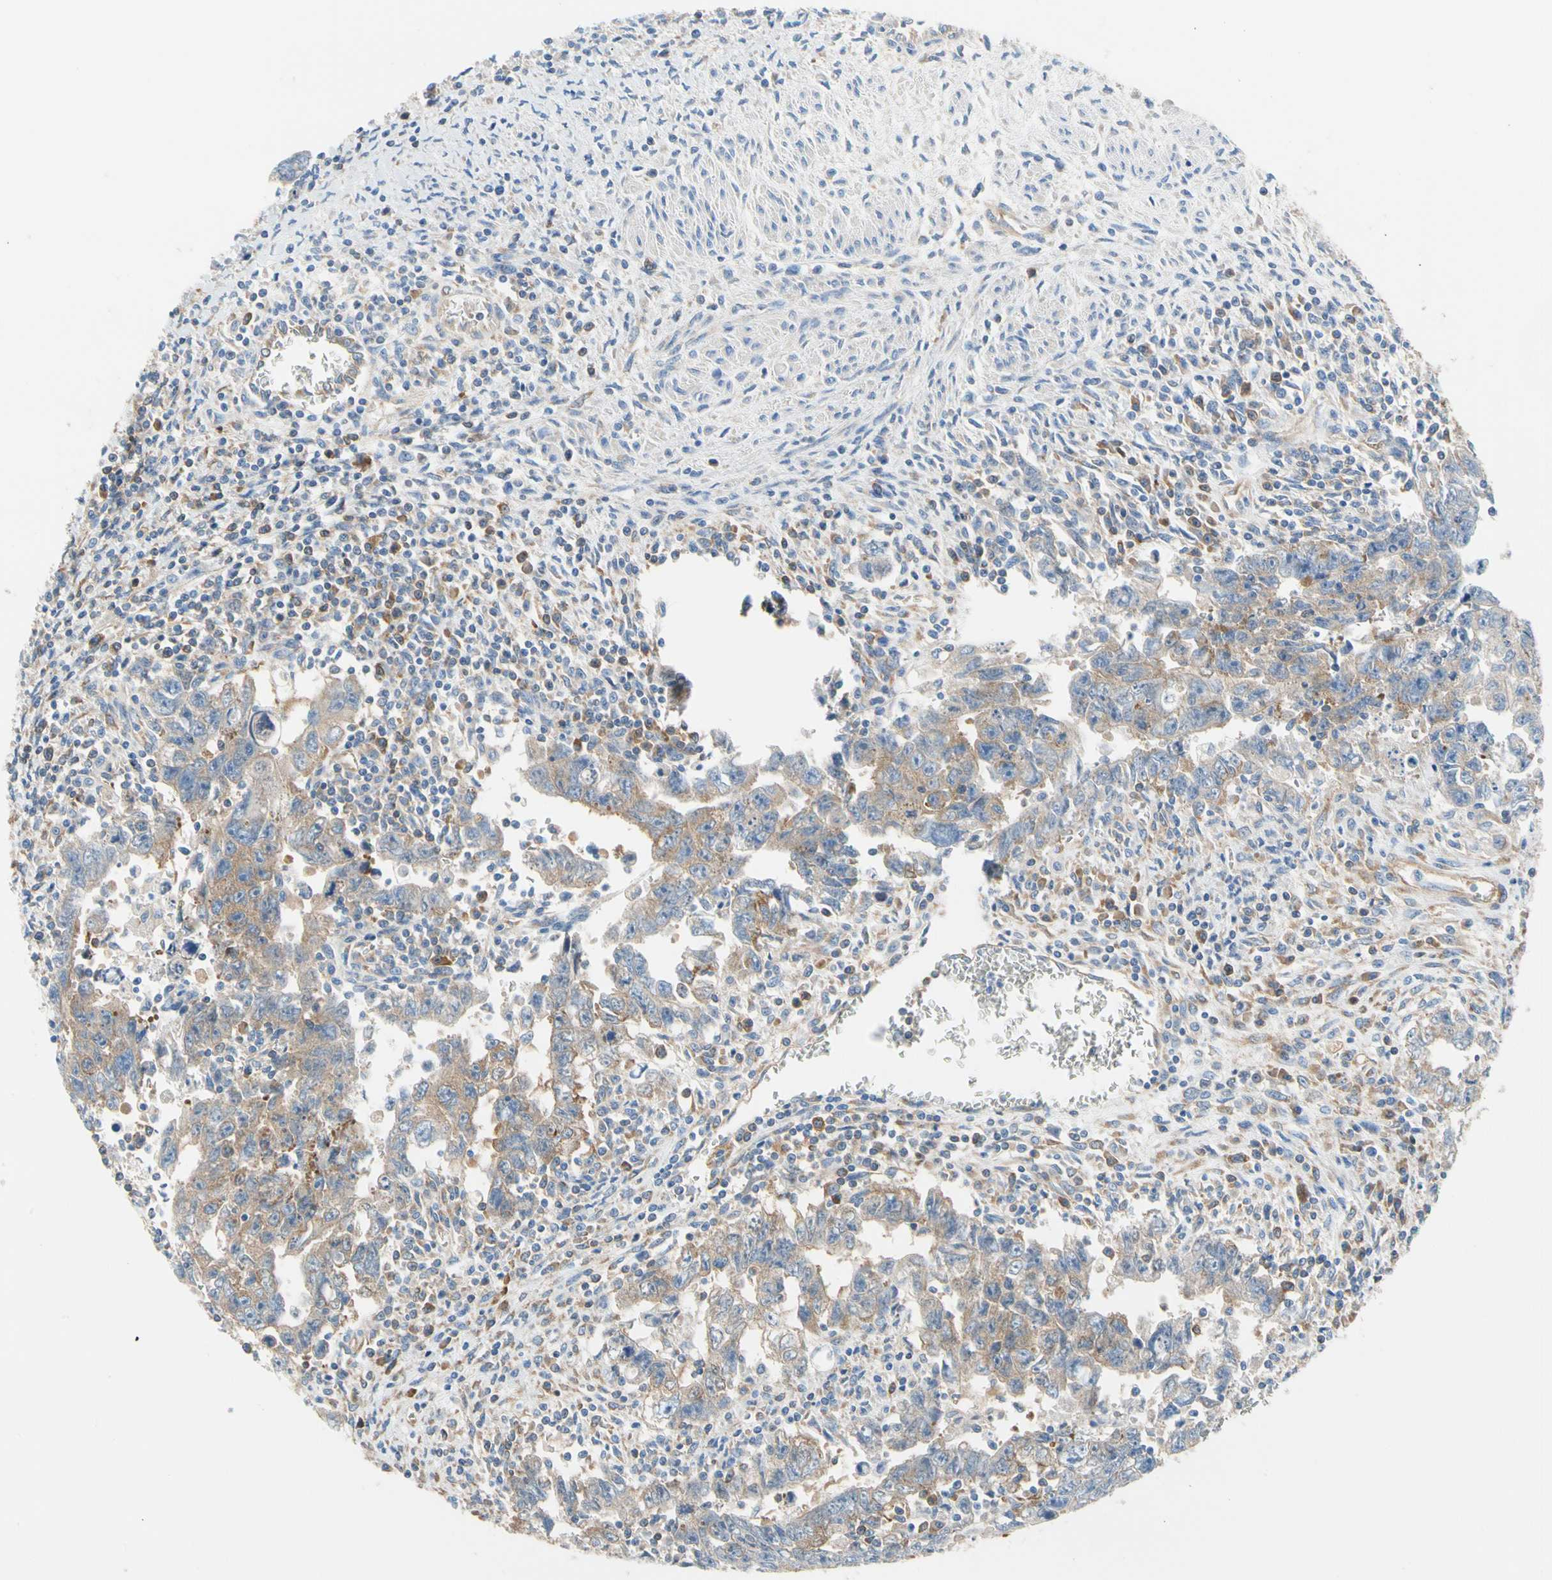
{"staining": {"intensity": "moderate", "quantity": ">75%", "location": "cytoplasmic/membranous"}, "tissue": "testis cancer", "cell_type": "Tumor cells", "image_type": "cancer", "snomed": [{"axis": "morphology", "description": "Carcinoma, Embryonal, NOS"}, {"axis": "topography", "description": "Testis"}], "caption": "High-power microscopy captured an immunohistochemistry photomicrograph of testis cancer, revealing moderate cytoplasmic/membranous positivity in about >75% of tumor cells.", "gene": "GPHN", "patient": {"sex": "male", "age": 28}}